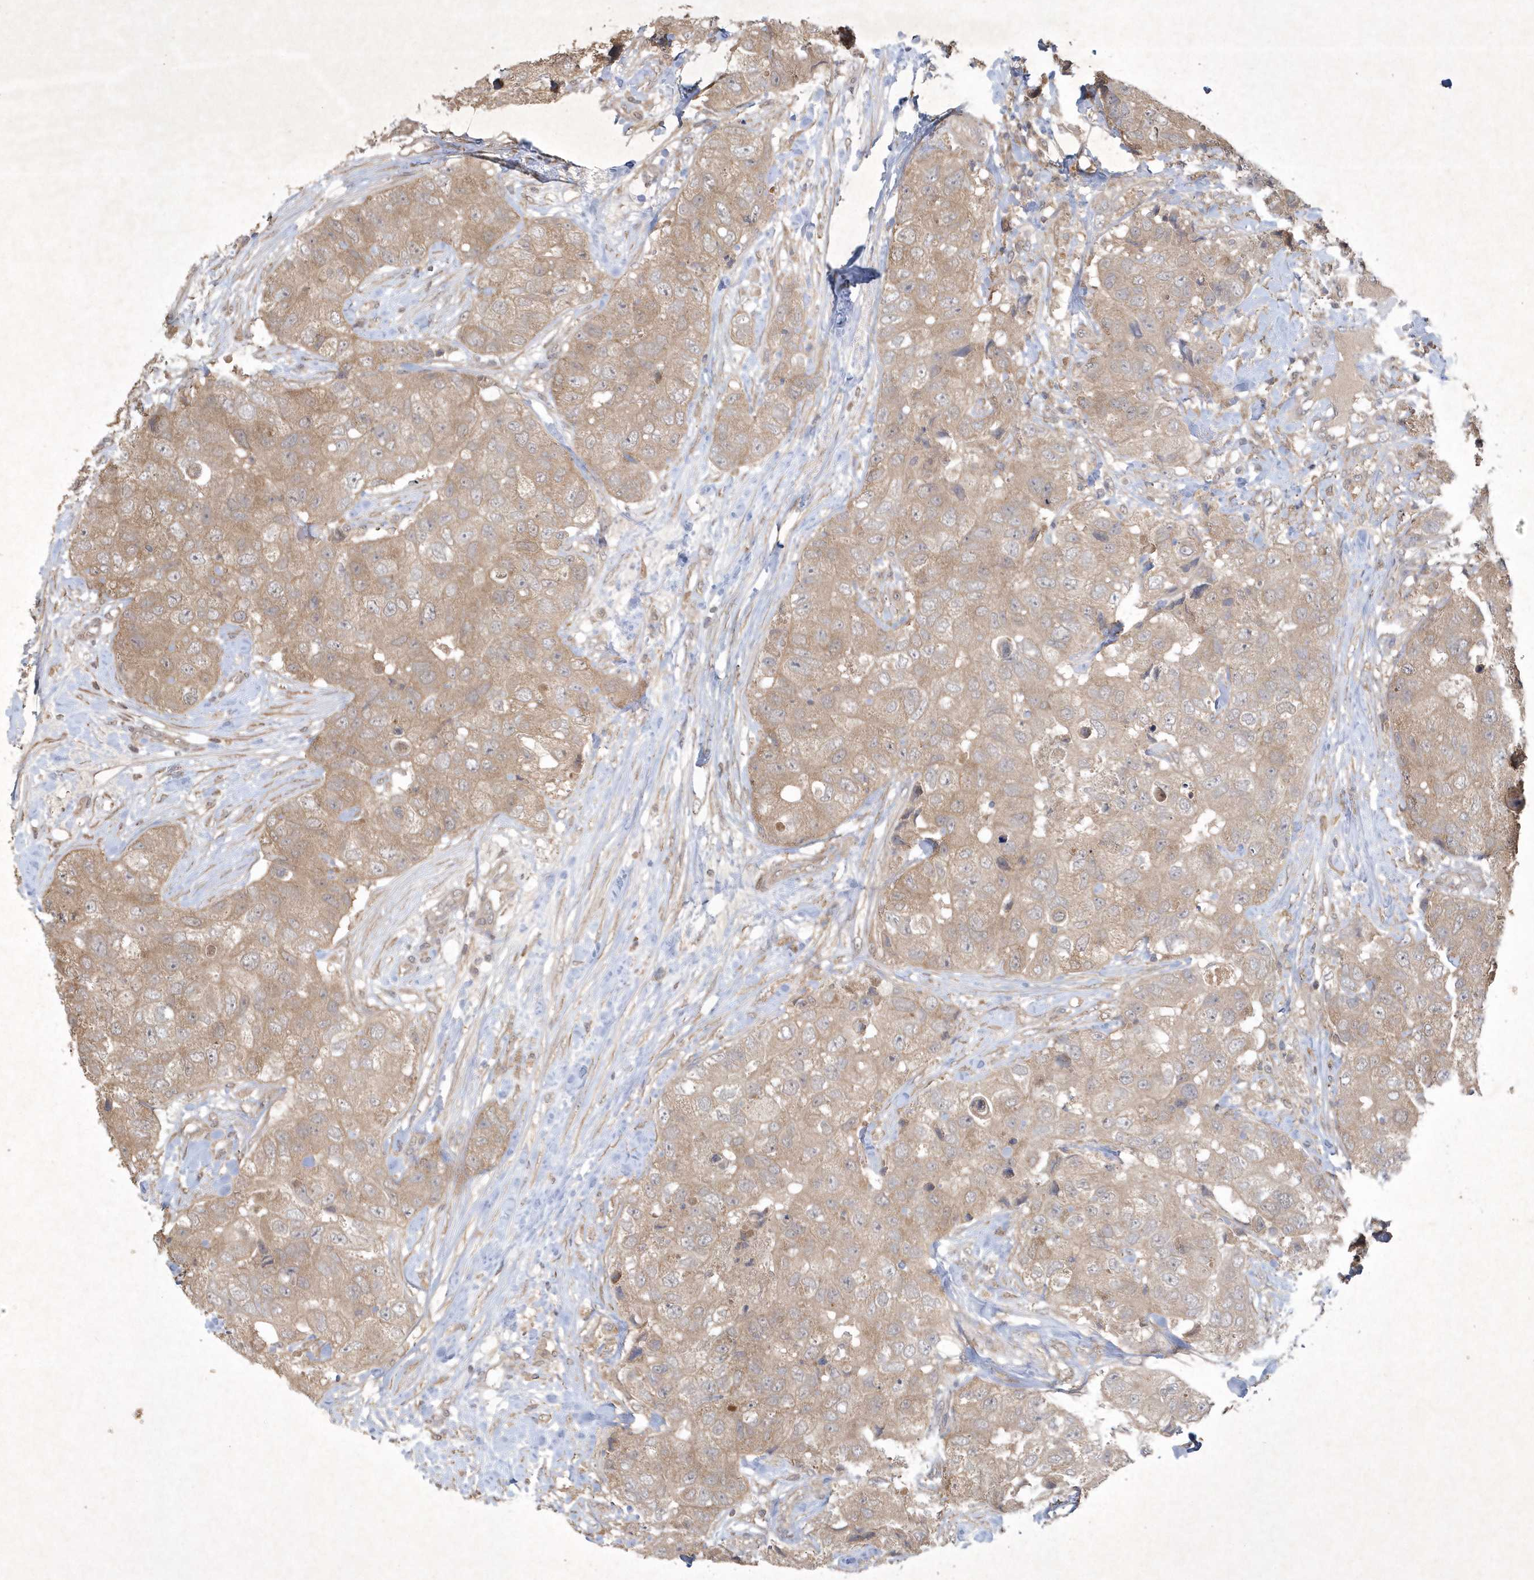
{"staining": {"intensity": "weak", "quantity": ">75%", "location": "cytoplasmic/membranous"}, "tissue": "breast cancer", "cell_type": "Tumor cells", "image_type": "cancer", "snomed": [{"axis": "morphology", "description": "Duct carcinoma"}, {"axis": "topography", "description": "Breast"}], "caption": "Immunohistochemical staining of breast cancer displays low levels of weak cytoplasmic/membranous positivity in approximately >75% of tumor cells.", "gene": "AKR7A2", "patient": {"sex": "female", "age": 62}}